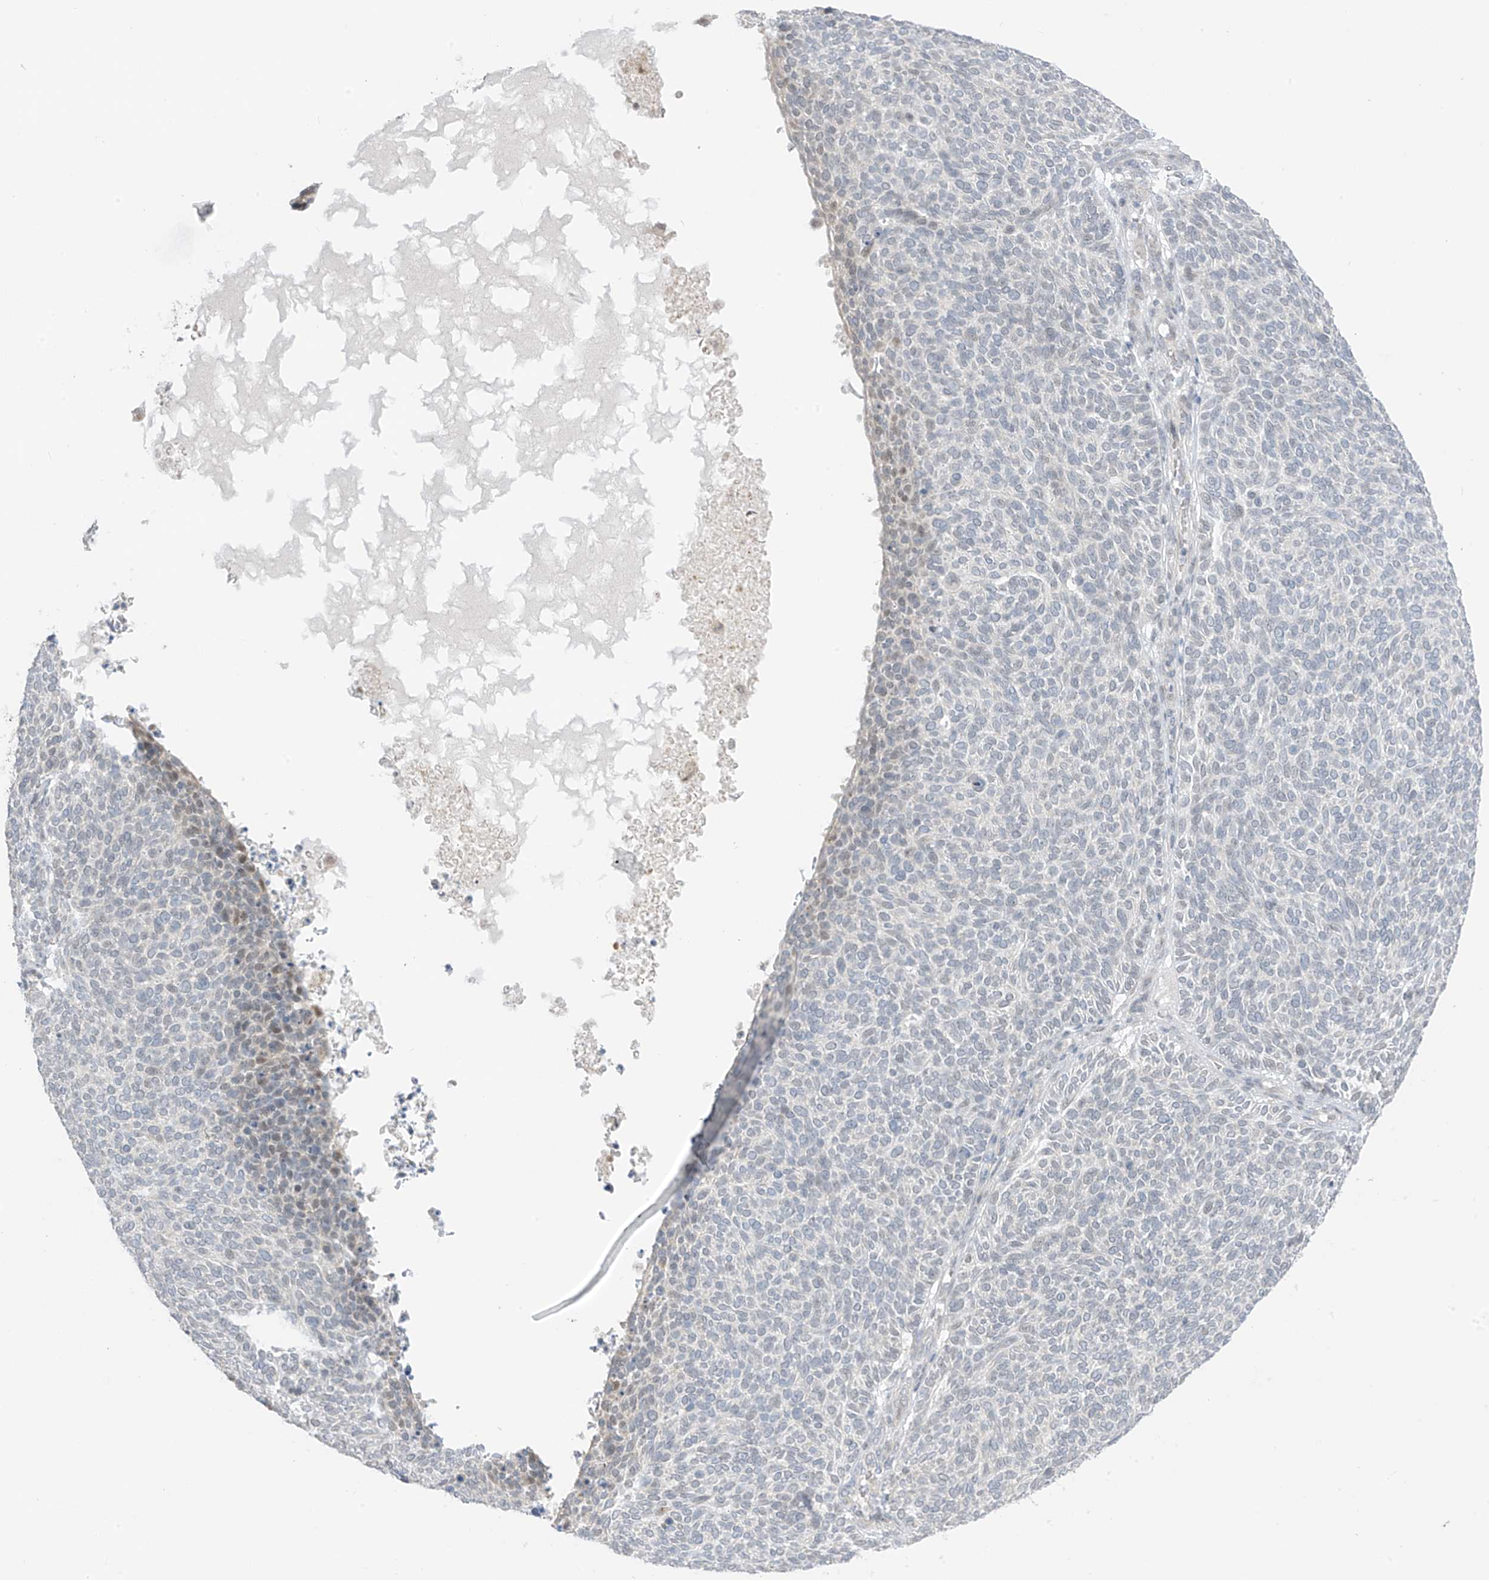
{"staining": {"intensity": "negative", "quantity": "none", "location": "none"}, "tissue": "skin cancer", "cell_type": "Tumor cells", "image_type": "cancer", "snomed": [{"axis": "morphology", "description": "Squamous cell carcinoma, NOS"}, {"axis": "topography", "description": "Skin"}], "caption": "This is an IHC histopathology image of human squamous cell carcinoma (skin). There is no expression in tumor cells.", "gene": "ASPRV1", "patient": {"sex": "female", "age": 90}}